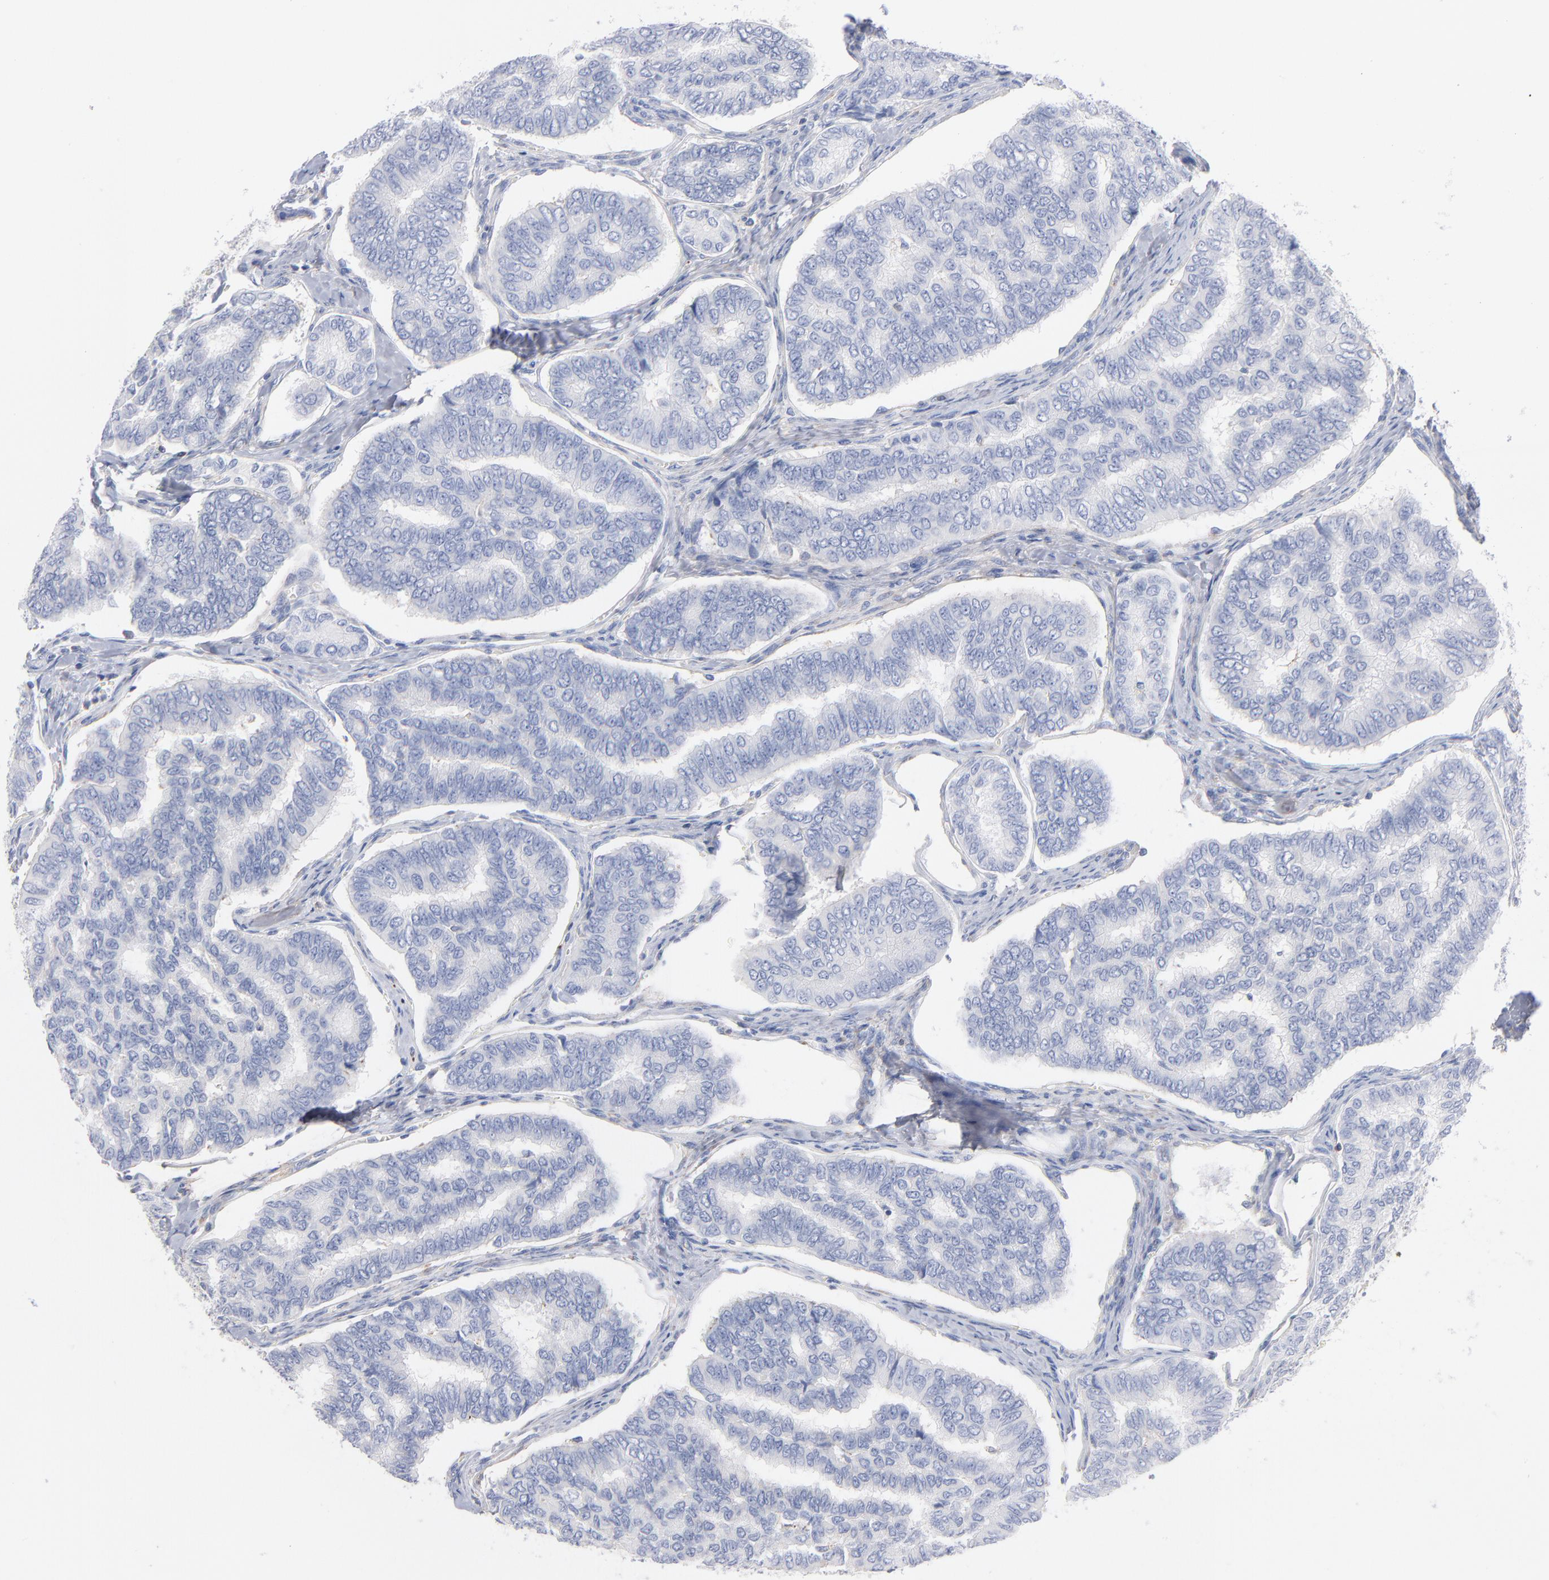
{"staining": {"intensity": "negative", "quantity": "none", "location": "none"}, "tissue": "thyroid cancer", "cell_type": "Tumor cells", "image_type": "cancer", "snomed": [{"axis": "morphology", "description": "Papillary adenocarcinoma, NOS"}, {"axis": "topography", "description": "Thyroid gland"}], "caption": "Tumor cells are negative for brown protein staining in thyroid cancer (papillary adenocarcinoma).", "gene": "SEPTIN6", "patient": {"sex": "female", "age": 35}}